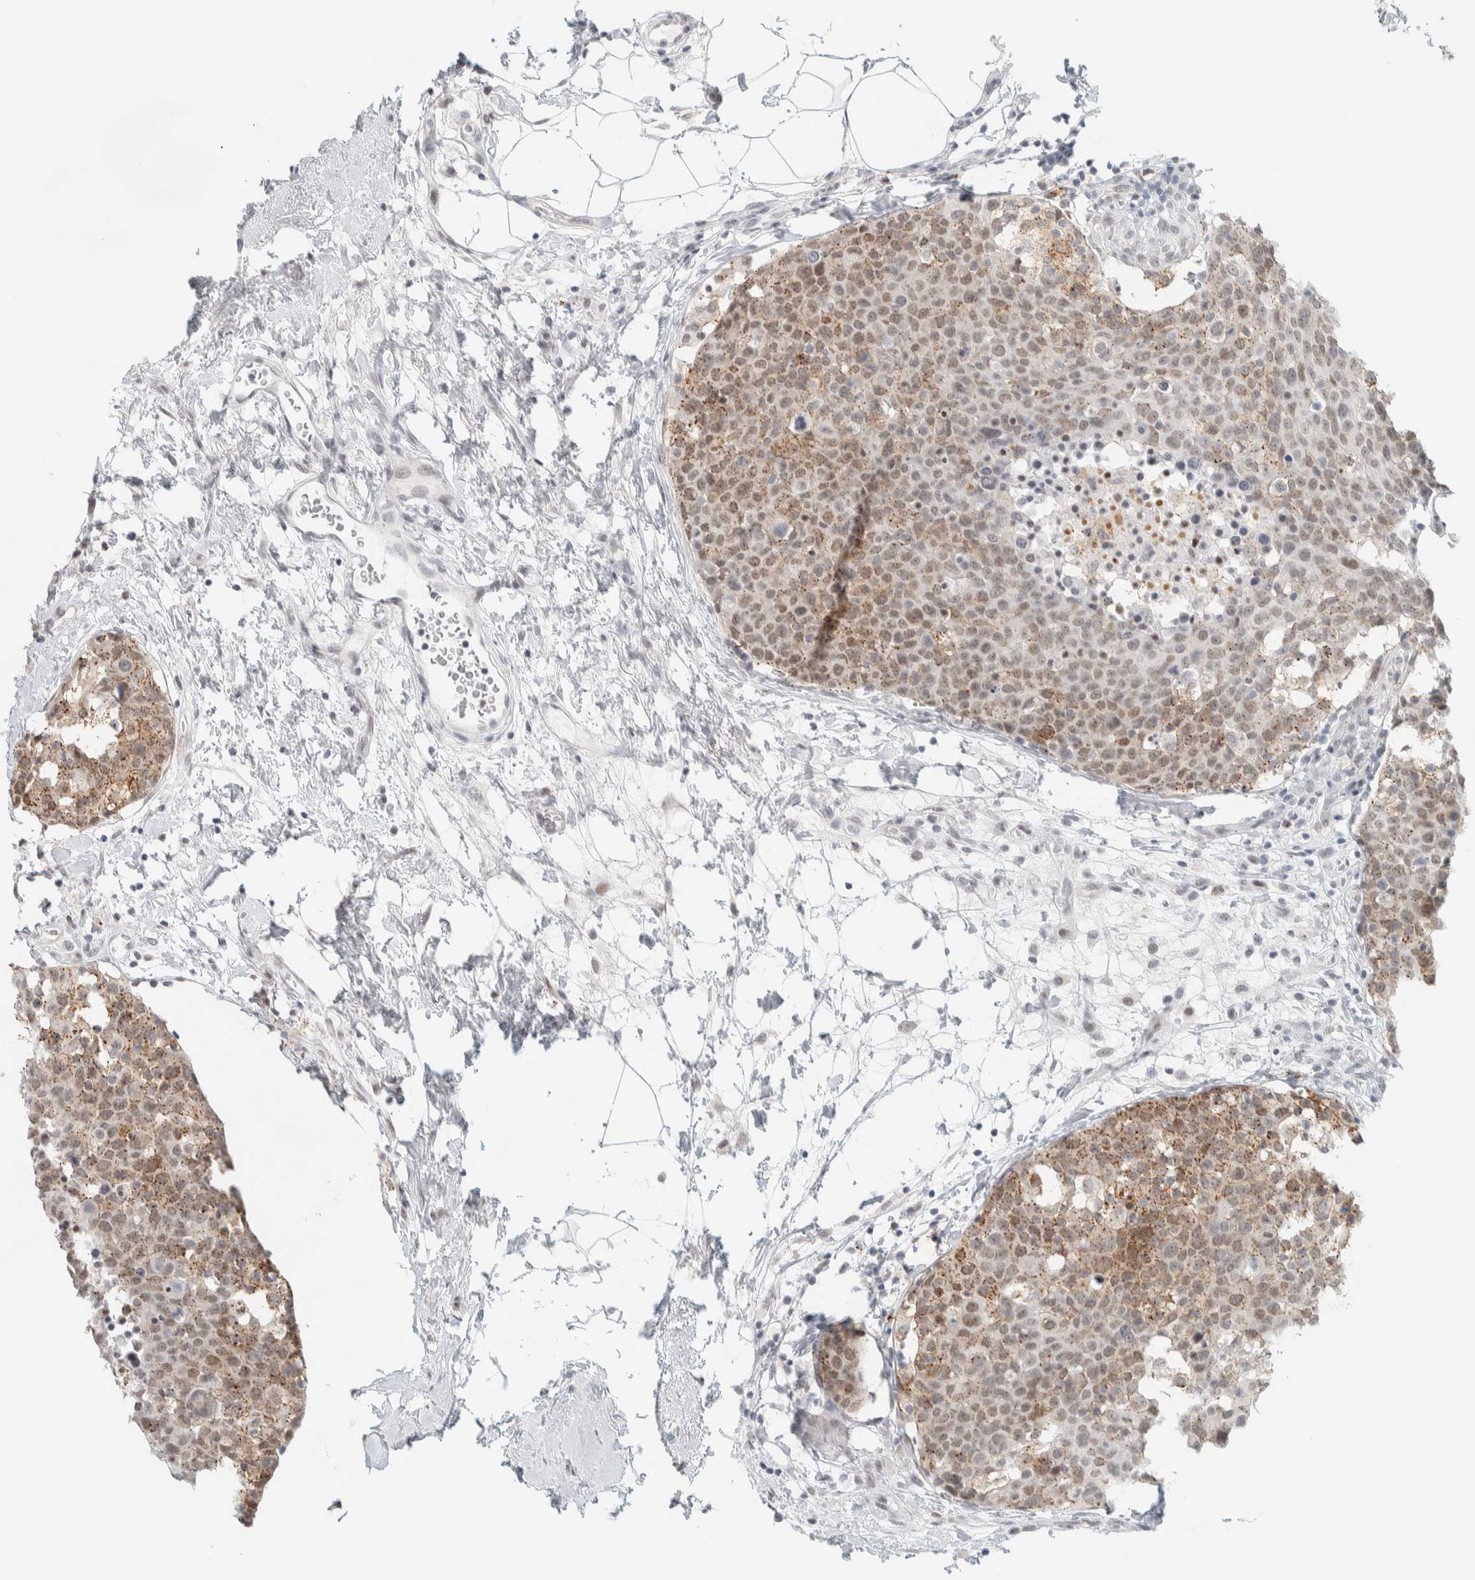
{"staining": {"intensity": "weak", "quantity": ">75%", "location": "cytoplasmic/membranous,nuclear"}, "tissue": "breast cancer", "cell_type": "Tumor cells", "image_type": "cancer", "snomed": [{"axis": "morphology", "description": "Normal tissue, NOS"}, {"axis": "morphology", "description": "Duct carcinoma"}, {"axis": "topography", "description": "Breast"}], "caption": "This is an image of IHC staining of breast invasive ductal carcinoma, which shows weak positivity in the cytoplasmic/membranous and nuclear of tumor cells.", "gene": "CDH17", "patient": {"sex": "female", "age": 37}}